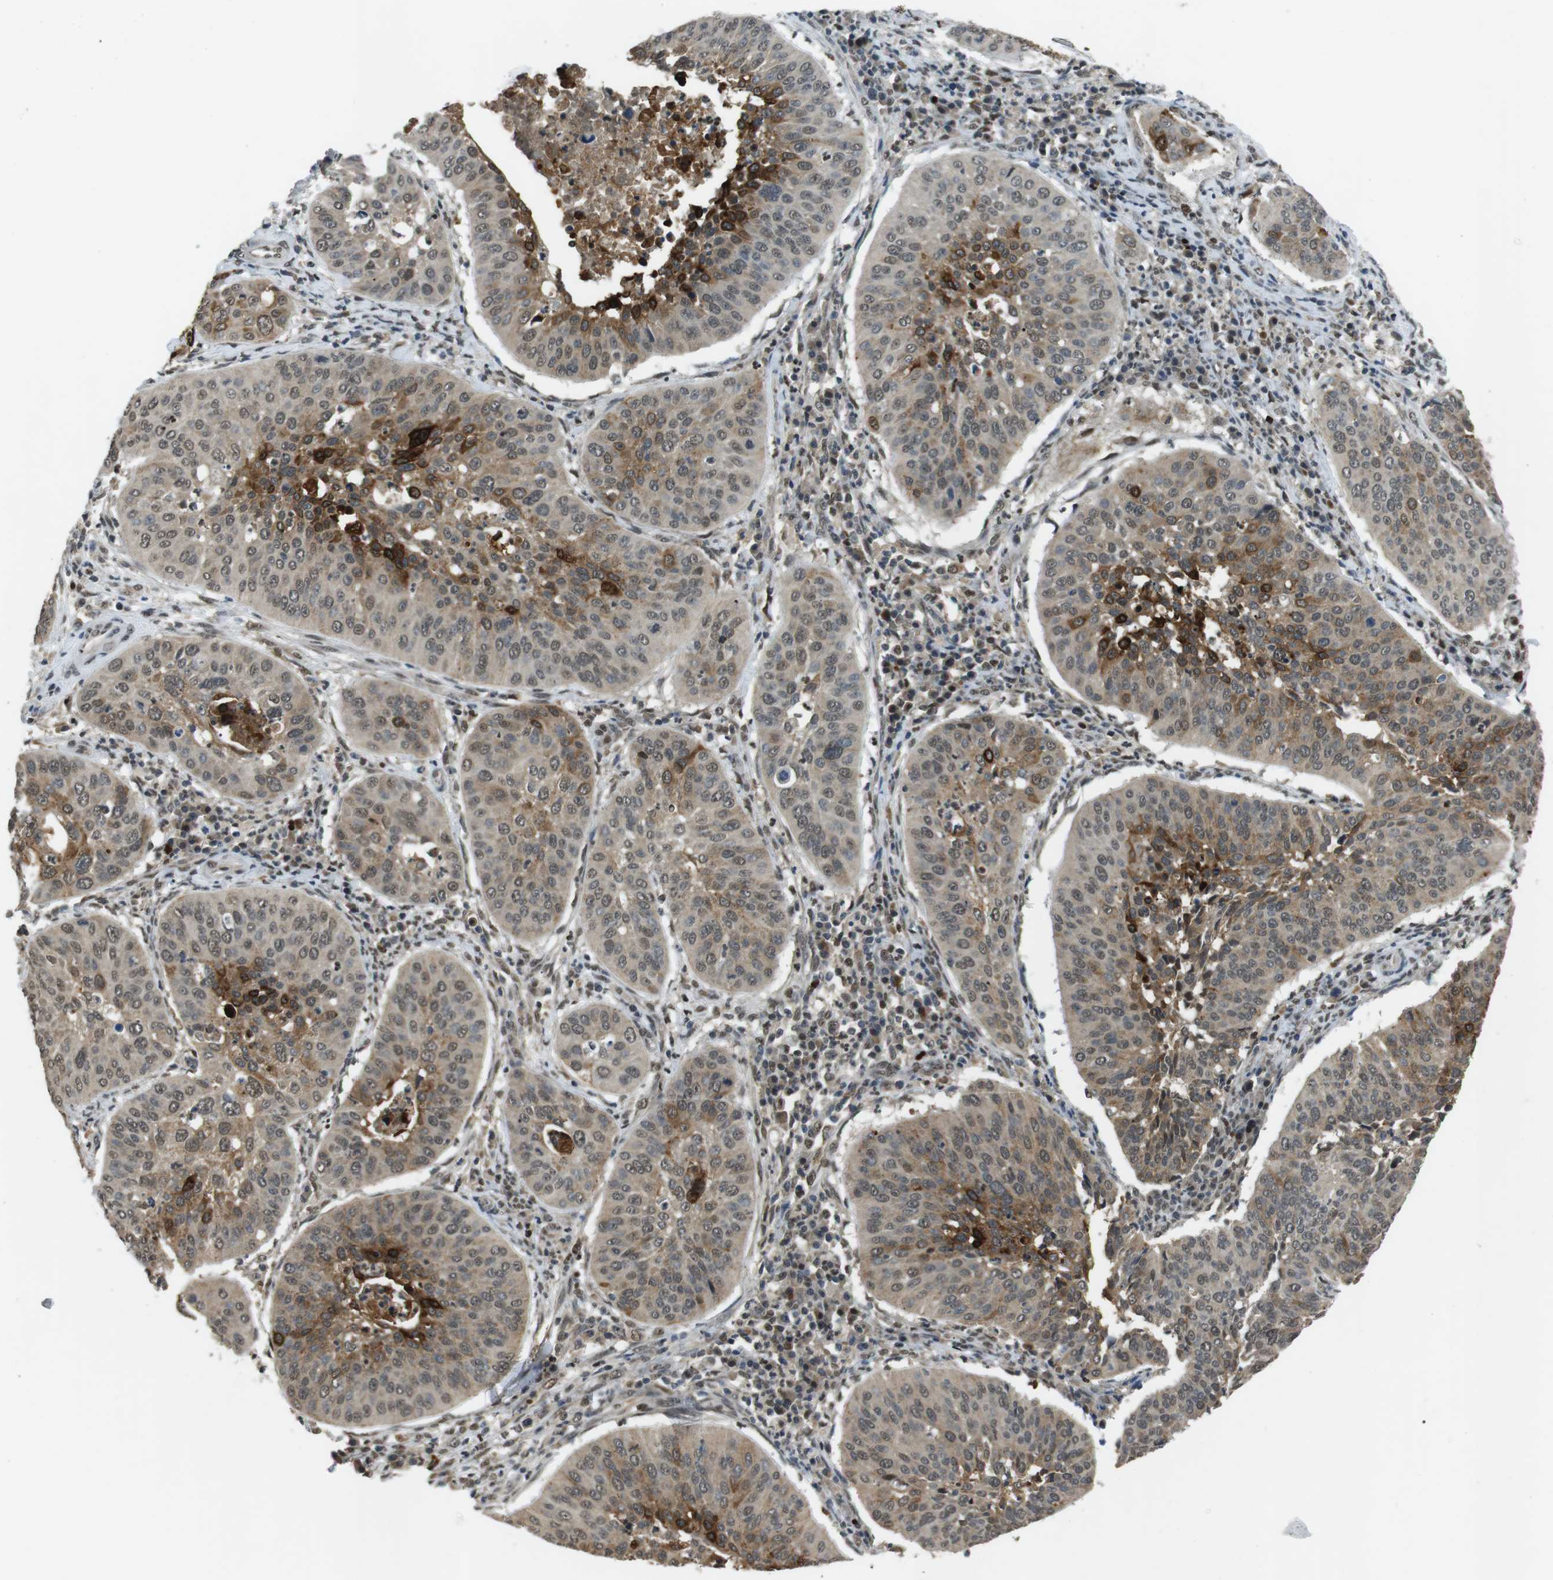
{"staining": {"intensity": "strong", "quantity": "<25%", "location": "cytoplasmic/membranous,nuclear"}, "tissue": "cervical cancer", "cell_type": "Tumor cells", "image_type": "cancer", "snomed": [{"axis": "morphology", "description": "Normal tissue, NOS"}, {"axis": "morphology", "description": "Squamous cell carcinoma, NOS"}, {"axis": "topography", "description": "Cervix"}], "caption": "Brown immunohistochemical staining in human cervical cancer shows strong cytoplasmic/membranous and nuclear staining in approximately <25% of tumor cells.", "gene": "ORAI3", "patient": {"sex": "female", "age": 39}}